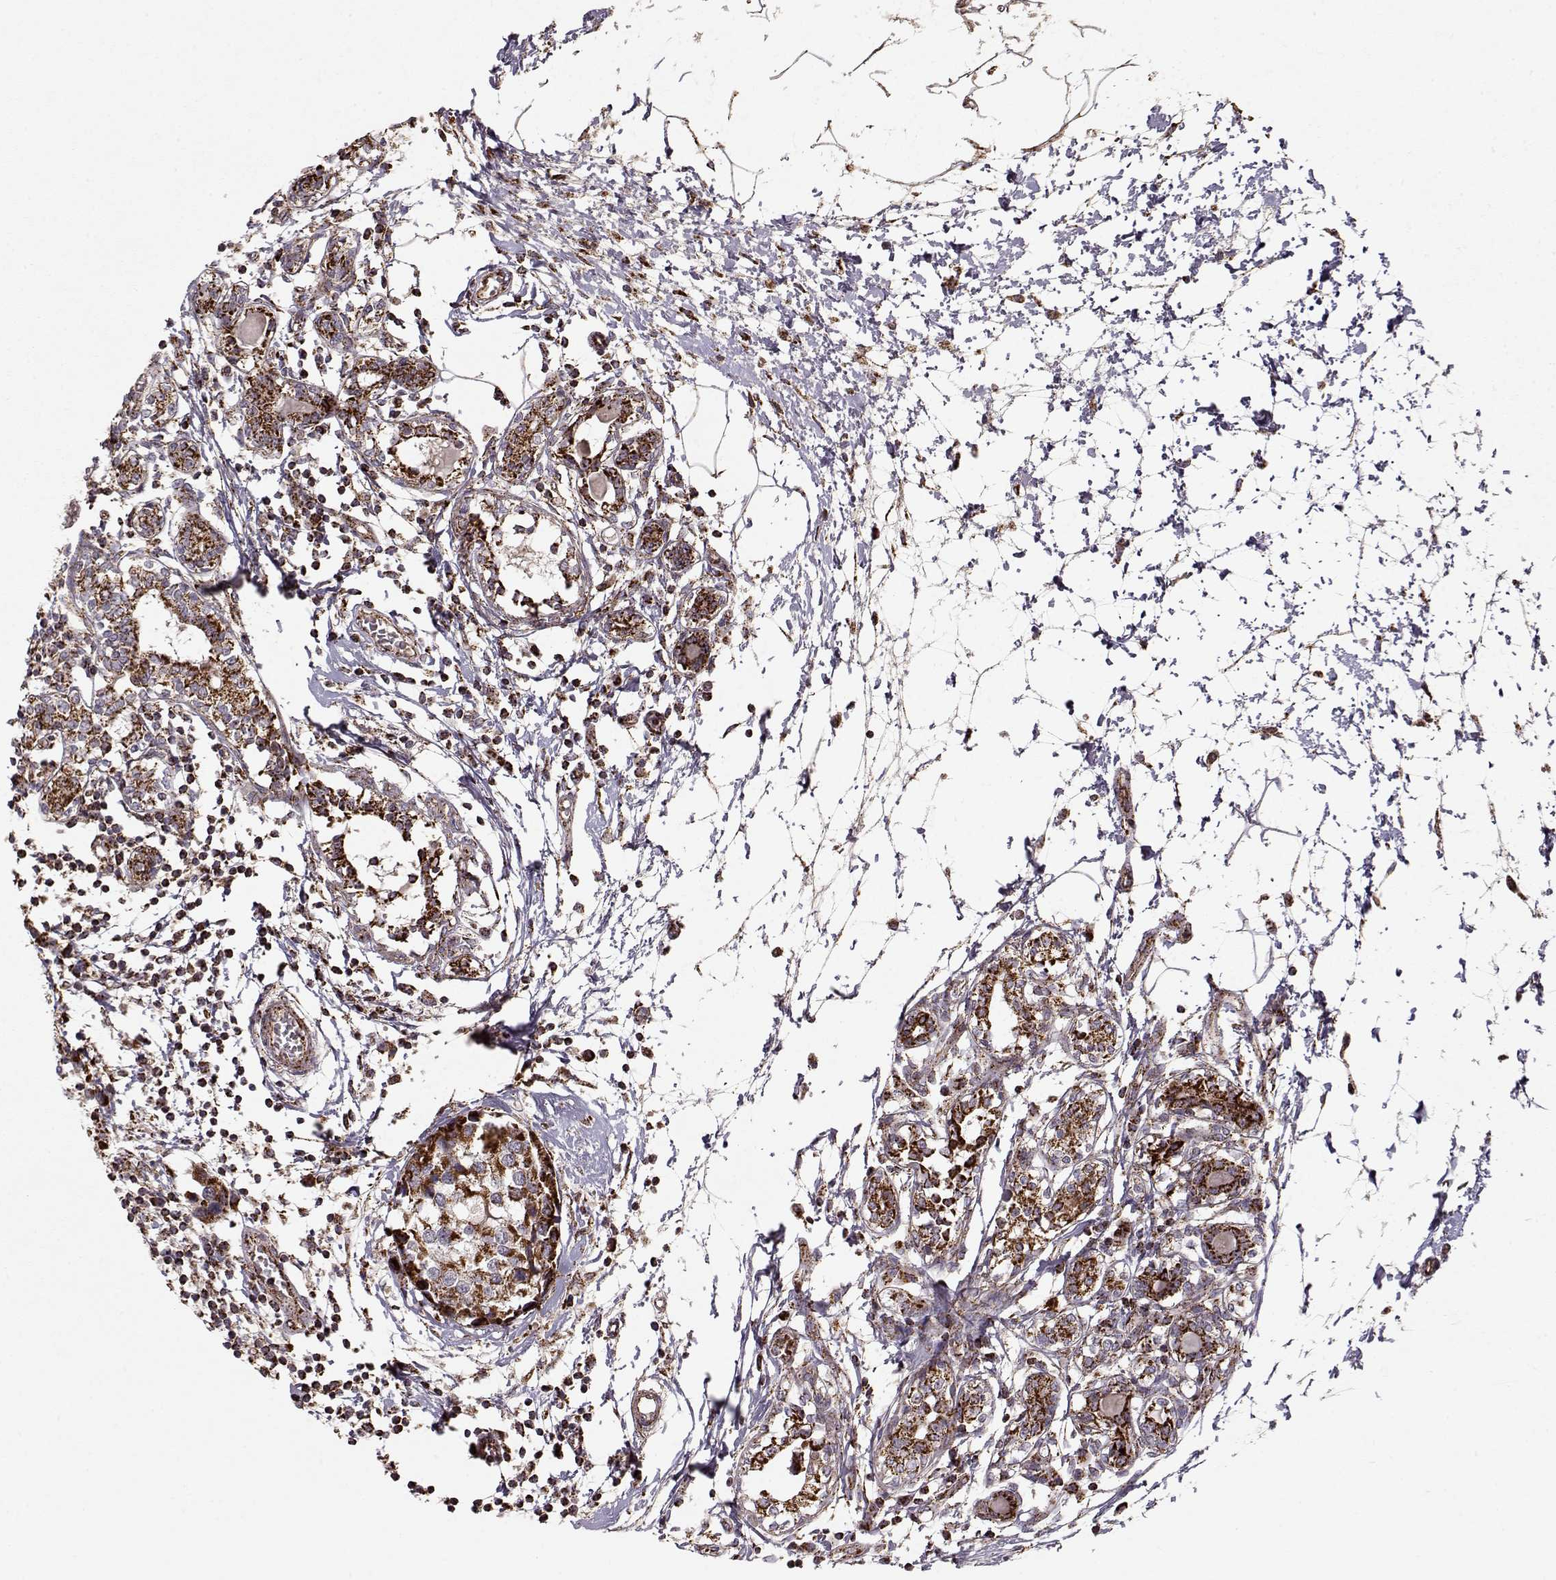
{"staining": {"intensity": "strong", "quantity": ">75%", "location": "cytoplasmic/membranous"}, "tissue": "breast cancer", "cell_type": "Tumor cells", "image_type": "cancer", "snomed": [{"axis": "morphology", "description": "Lobular carcinoma"}, {"axis": "topography", "description": "Breast"}], "caption": "Immunohistochemistry (IHC) (DAB (3,3'-diaminobenzidine)) staining of human lobular carcinoma (breast) reveals strong cytoplasmic/membranous protein staining in about >75% of tumor cells.", "gene": "CMTM3", "patient": {"sex": "female", "age": 59}}